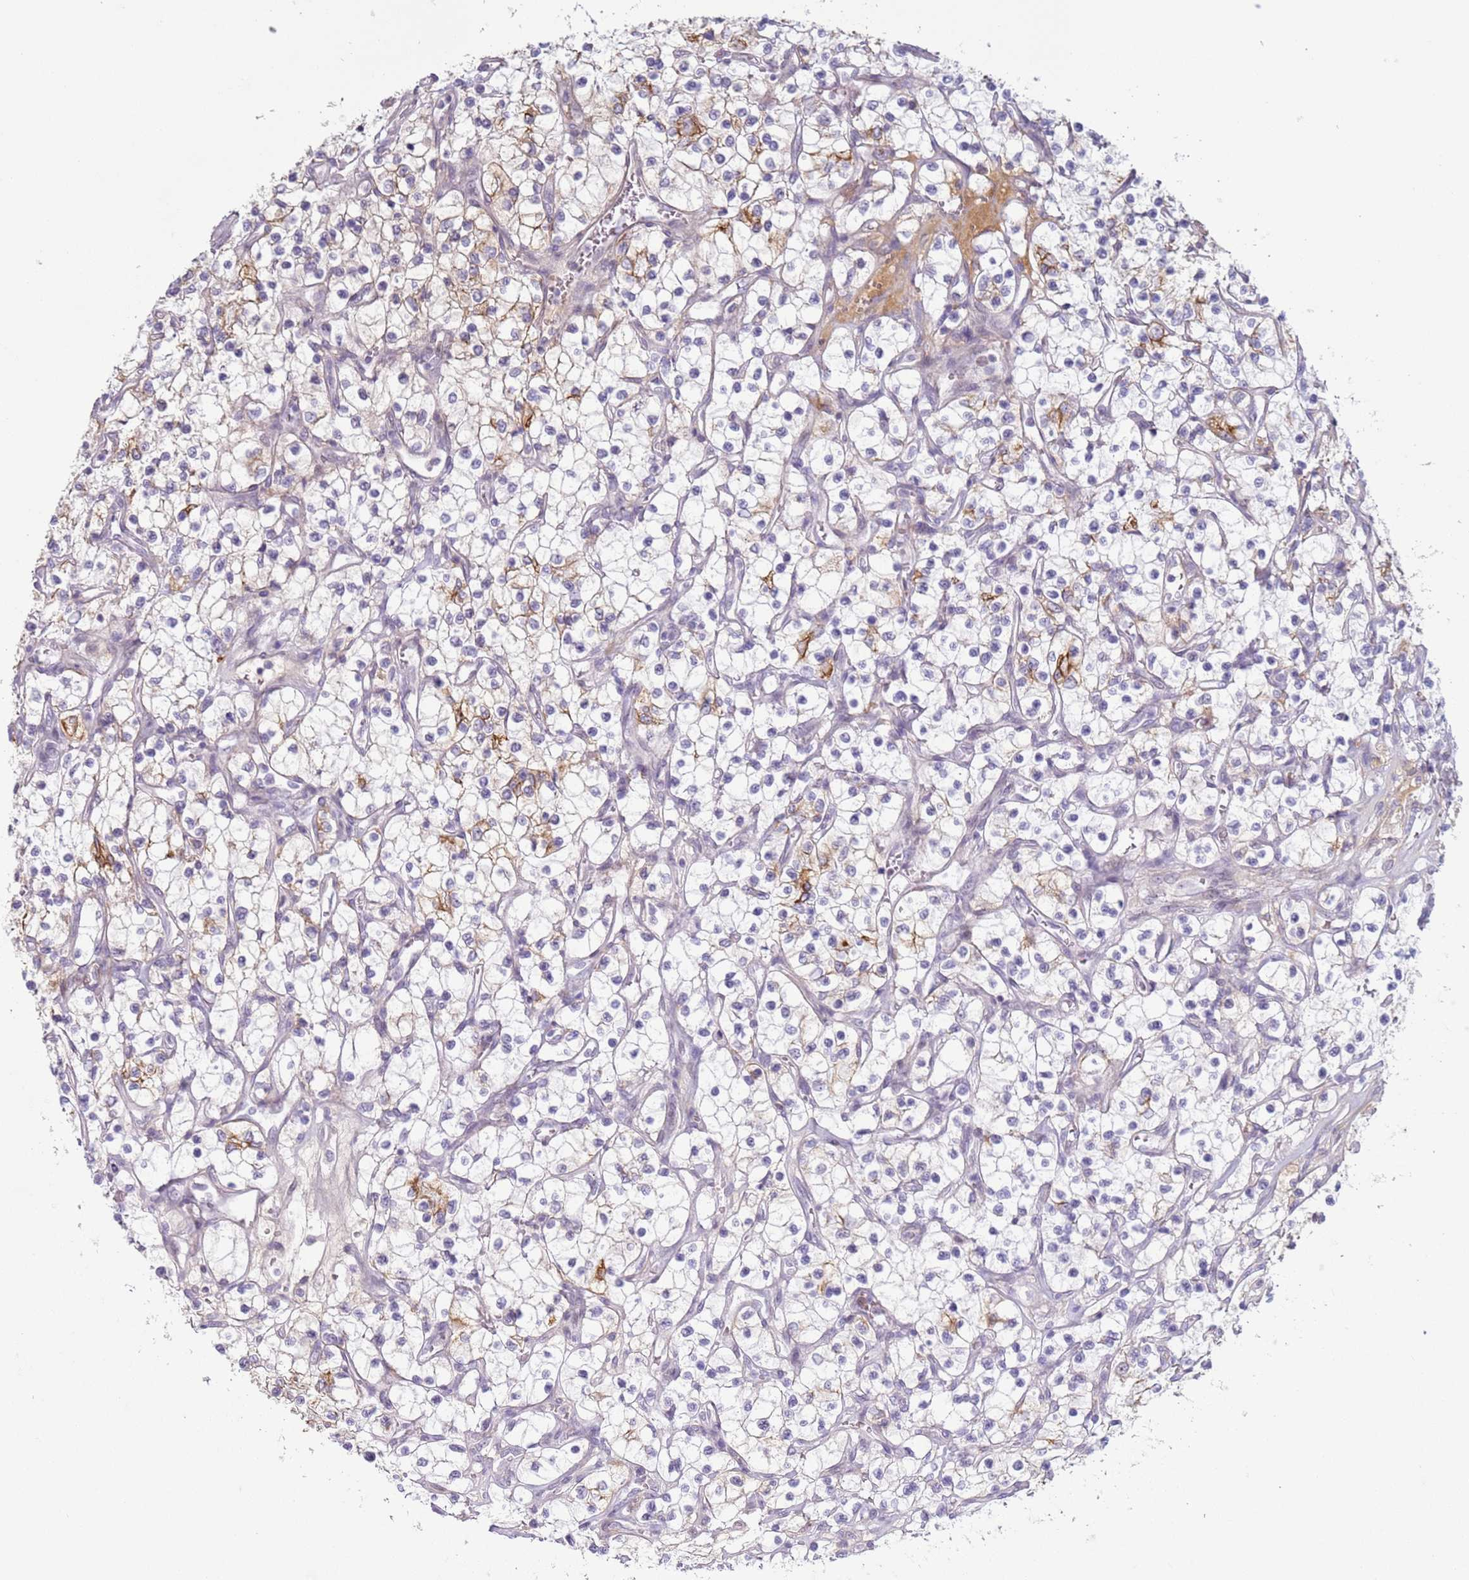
{"staining": {"intensity": "moderate", "quantity": "<25%", "location": "cytoplasmic/membranous"}, "tissue": "renal cancer", "cell_type": "Tumor cells", "image_type": "cancer", "snomed": [{"axis": "morphology", "description": "Adenocarcinoma, NOS"}, {"axis": "topography", "description": "Kidney"}], "caption": "A micrograph of renal cancer stained for a protein exhibits moderate cytoplasmic/membranous brown staining in tumor cells.", "gene": "NPAP1", "patient": {"sex": "female", "age": 69}}